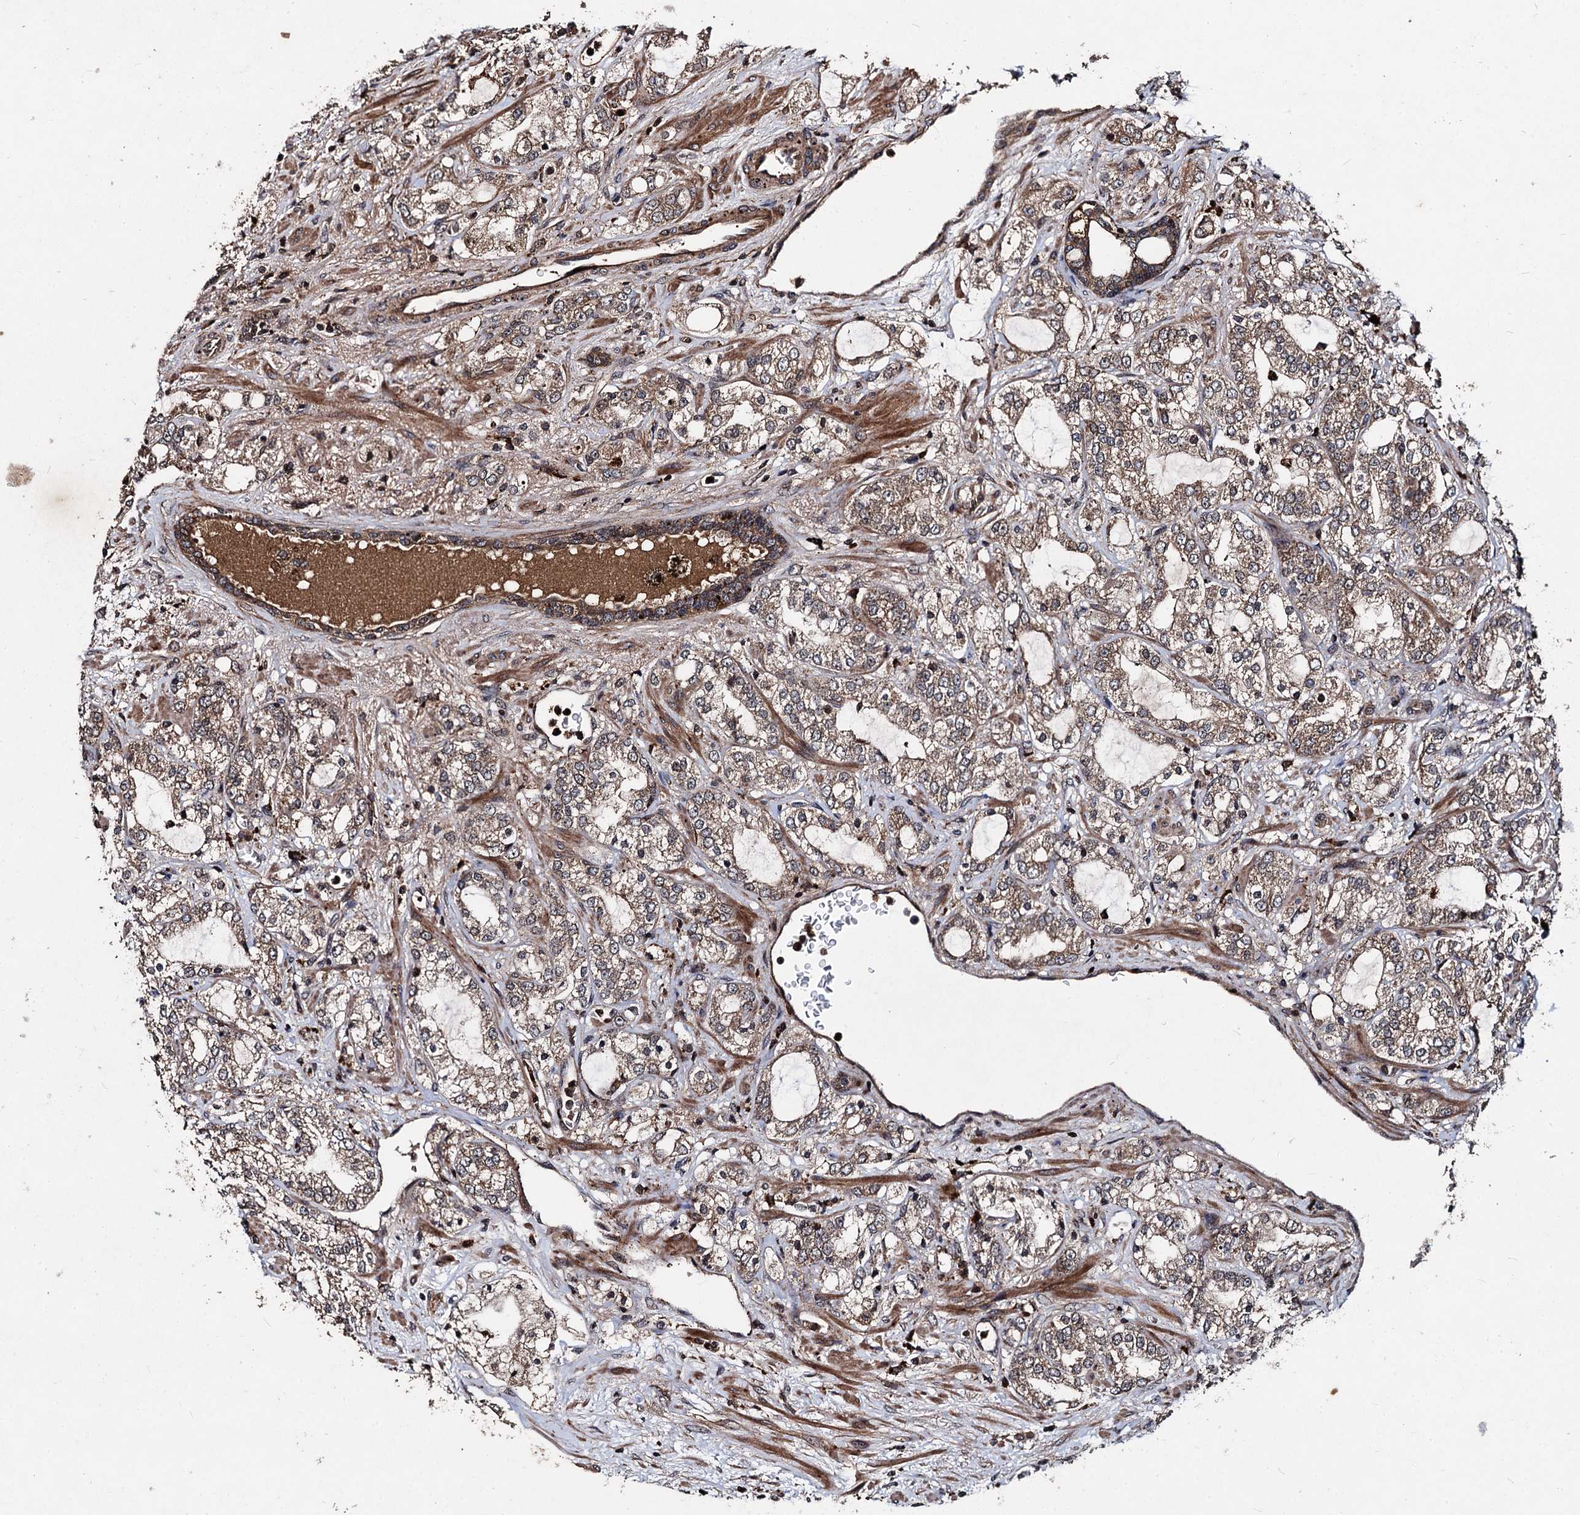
{"staining": {"intensity": "weak", "quantity": ">75%", "location": "cytoplasmic/membranous"}, "tissue": "prostate cancer", "cell_type": "Tumor cells", "image_type": "cancer", "snomed": [{"axis": "morphology", "description": "Adenocarcinoma, High grade"}, {"axis": "topography", "description": "Prostate"}], "caption": "Prostate cancer was stained to show a protein in brown. There is low levels of weak cytoplasmic/membranous staining in approximately >75% of tumor cells.", "gene": "BCL2L2", "patient": {"sex": "male", "age": 64}}